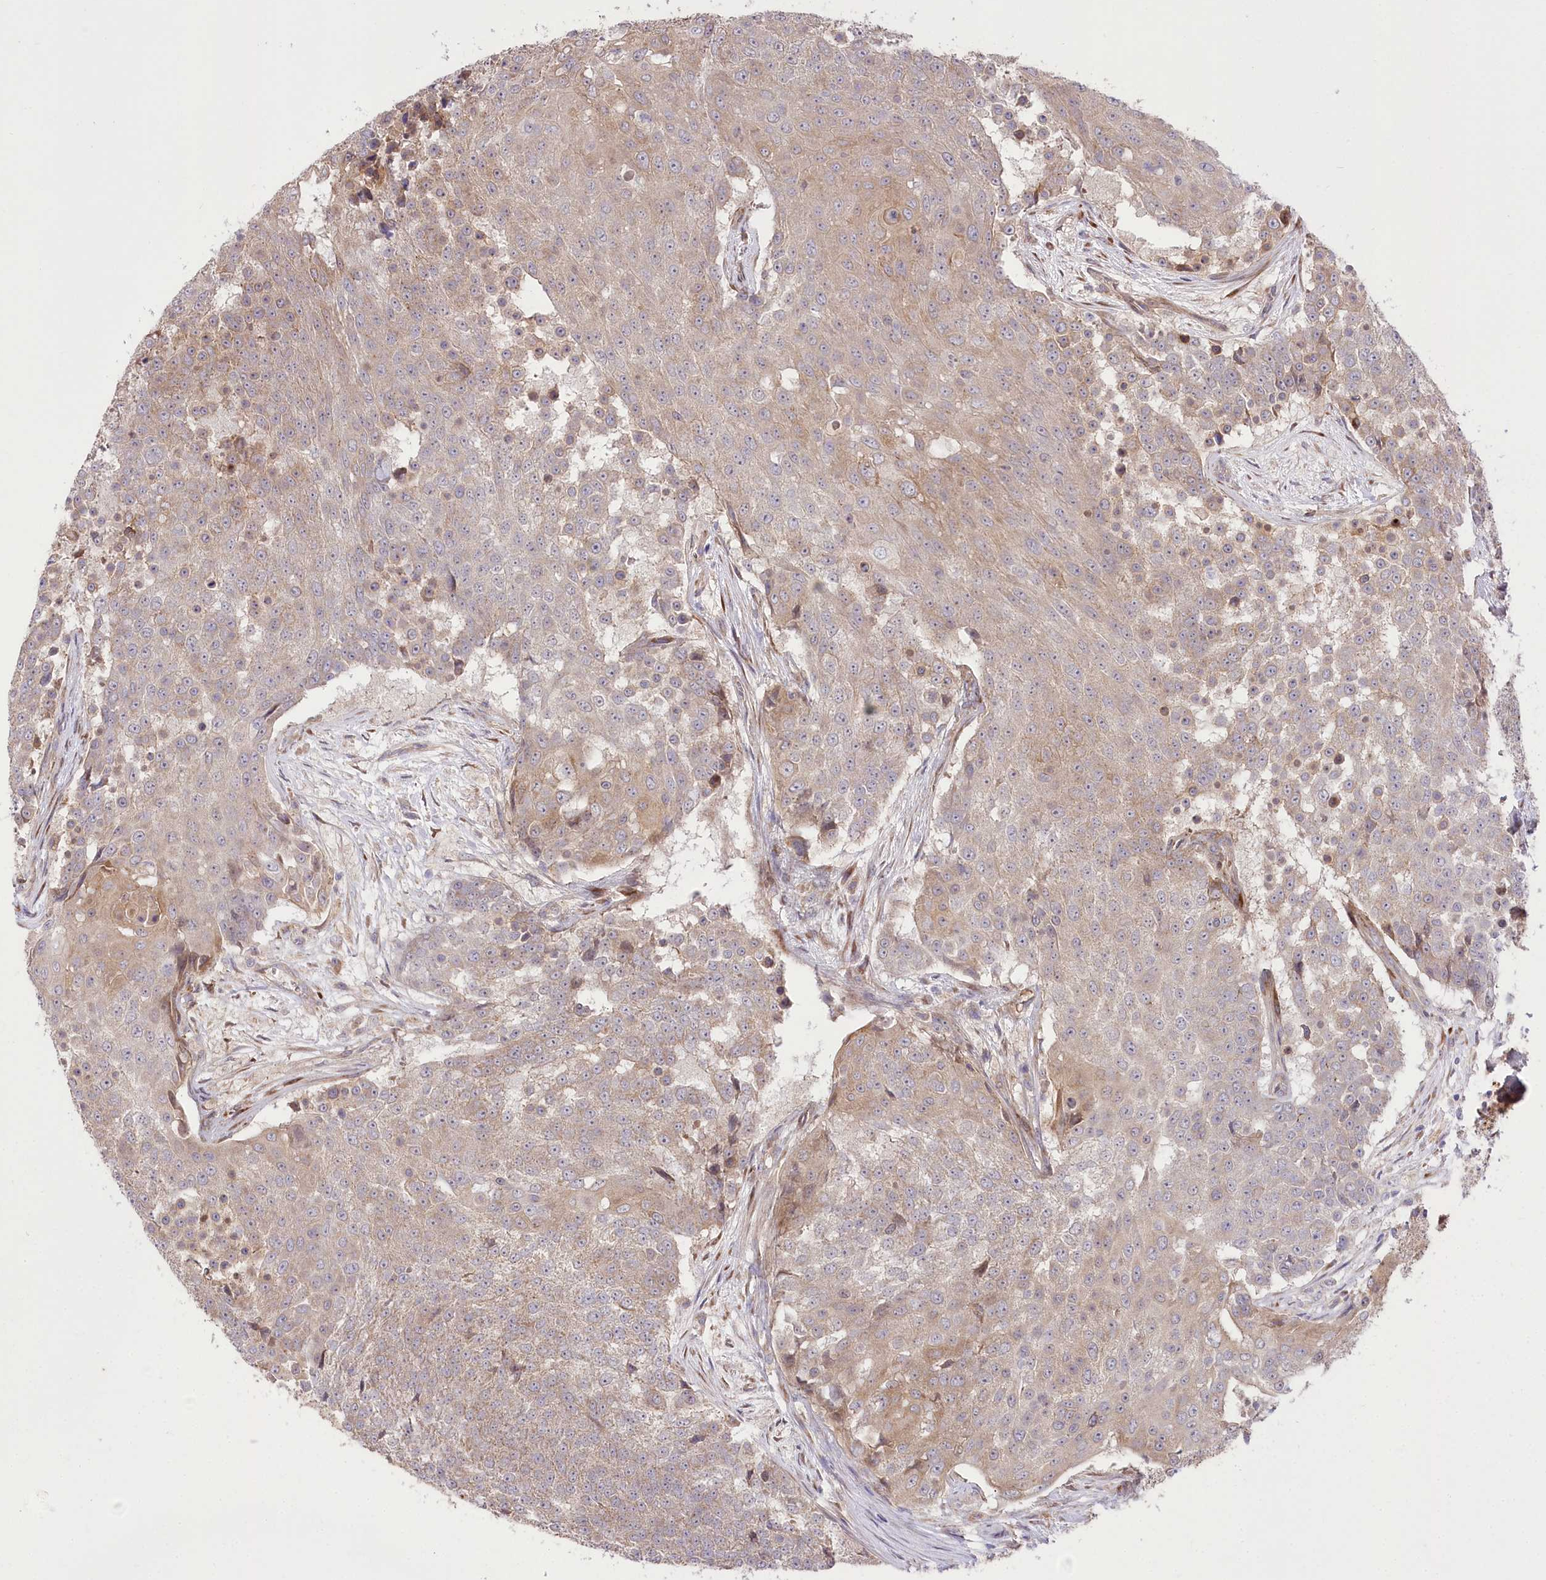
{"staining": {"intensity": "moderate", "quantity": "<25%", "location": "cytoplasmic/membranous"}, "tissue": "urothelial cancer", "cell_type": "Tumor cells", "image_type": "cancer", "snomed": [{"axis": "morphology", "description": "Urothelial carcinoma, High grade"}, {"axis": "topography", "description": "Urinary bladder"}], "caption": "Immunohistochemistry (IHC) (DAB) staining of urothelial cancer reveals moderate cytoplasmic/membranous protein positivity in approximately <25% of tumor cells.", "gene": "TRUB1", "patient": {"sex": "female", "age": 63}}